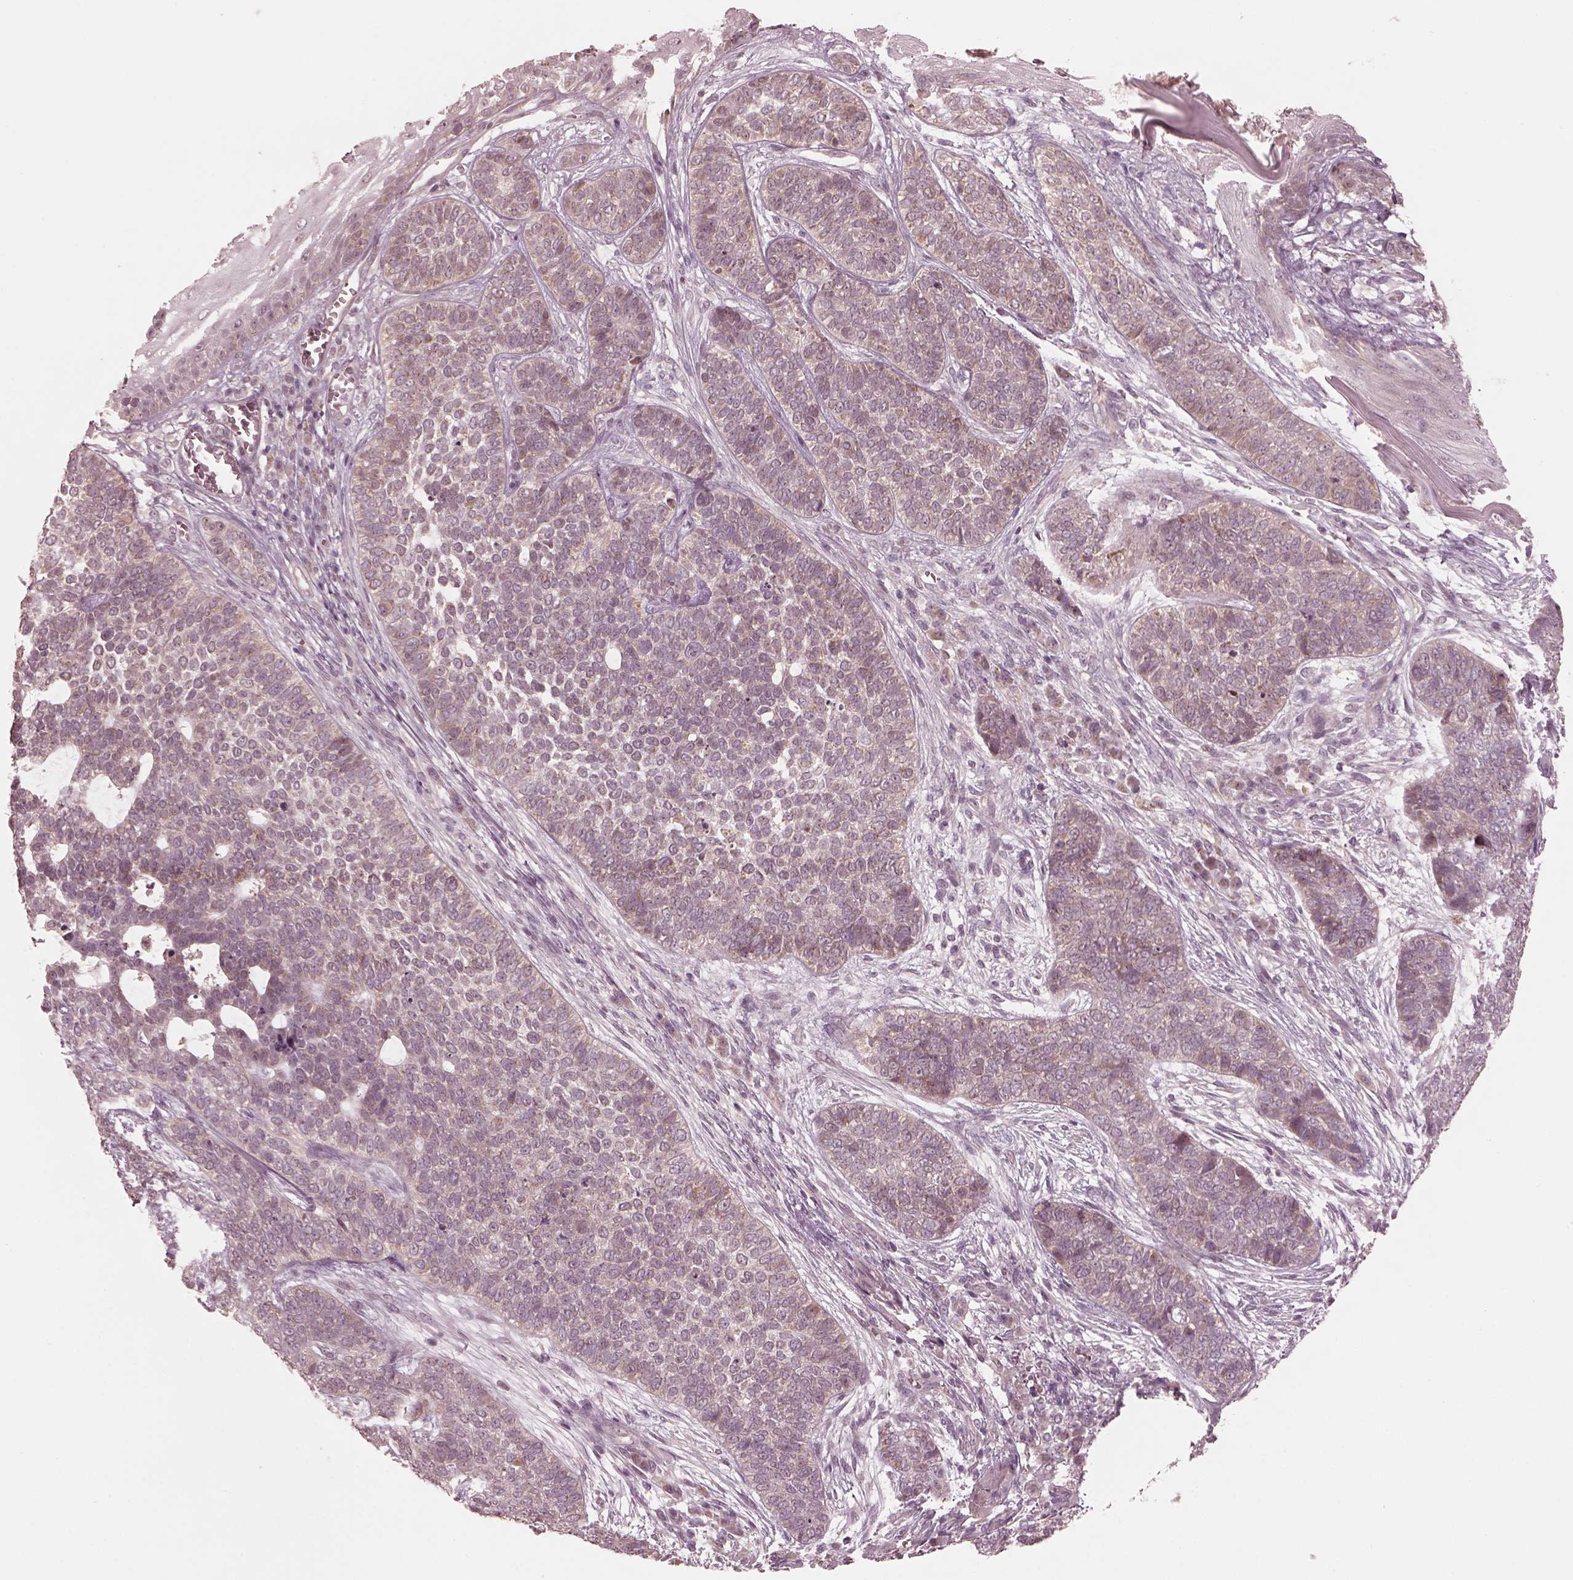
{"staining": {"intensity": "weak", "quantity": "<25%", "location": "cytoplasmic/membranous"}, "tissue": "skin cancer", "cell_type": "Tumor cells", "image_type": "cancer", "snomed": [{"axis": "morphology", "description": "Basal cell carcinoma"}, {"axis": "topography", "description": "Skin"}], "caption": "Skin cancer (basal cell carcinoma) was stained to show a protein in brown. There is no significant staining in tumor cells. Nuclei are stained in blue.", "gene": "IQCB1", "patient": {"sex": "female", "age": 69}}